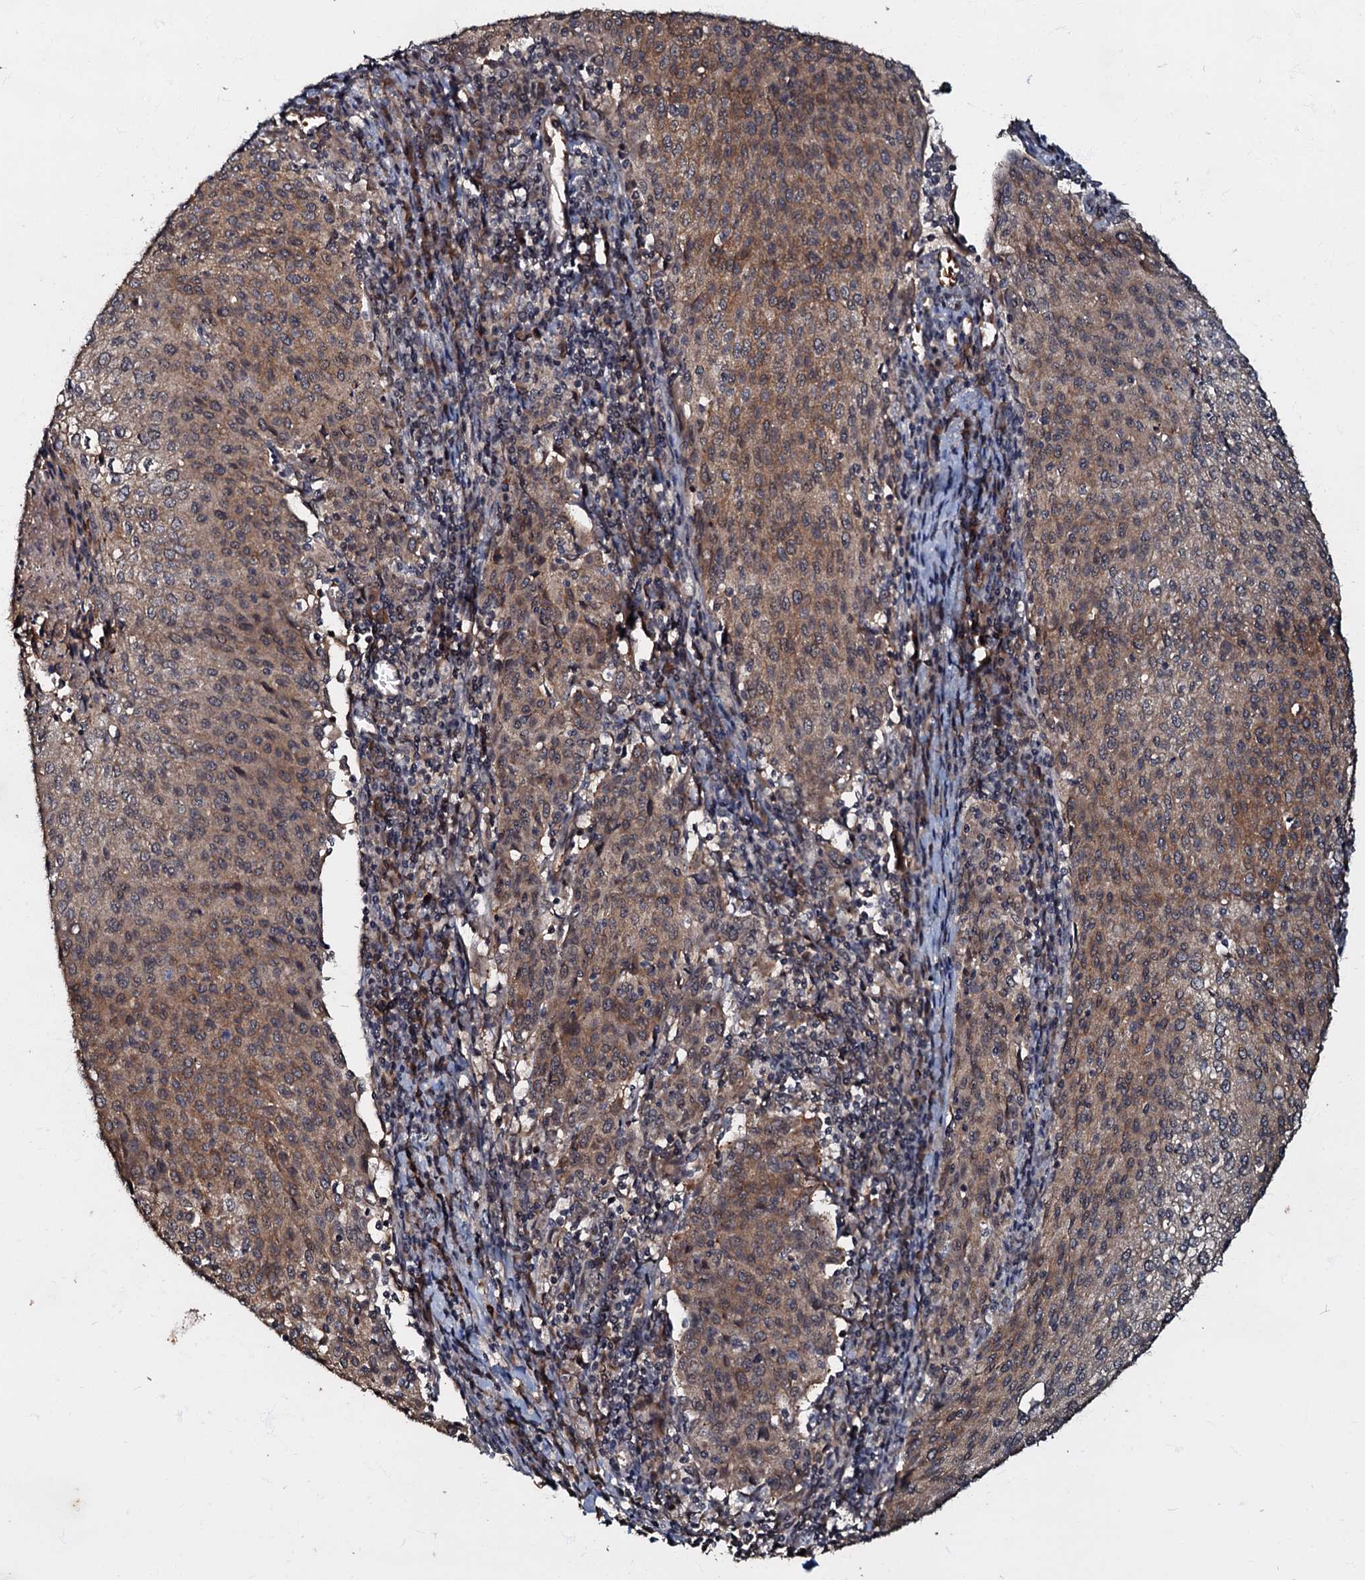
{"staining": {"intensity": "moderate", "quantity": ">75%", "location": "cytoplasmic/membranous"}, "tissue": "cervical cancer", "cell_type": "Tumor cells", "image_type": "cancer", "snomed": [{"axis": "morphology", "description": "Squamous cell carcinoma, NOS"}, {"axis": "topography", "description": "Cervix"}], "caption": "Cervical cancer (squamous cell carcinoma) stained with a protein marker displays moderate staining in tumor cells.", "gene": "MANSC4", "patient": {"sex": "female", "age": 46}}